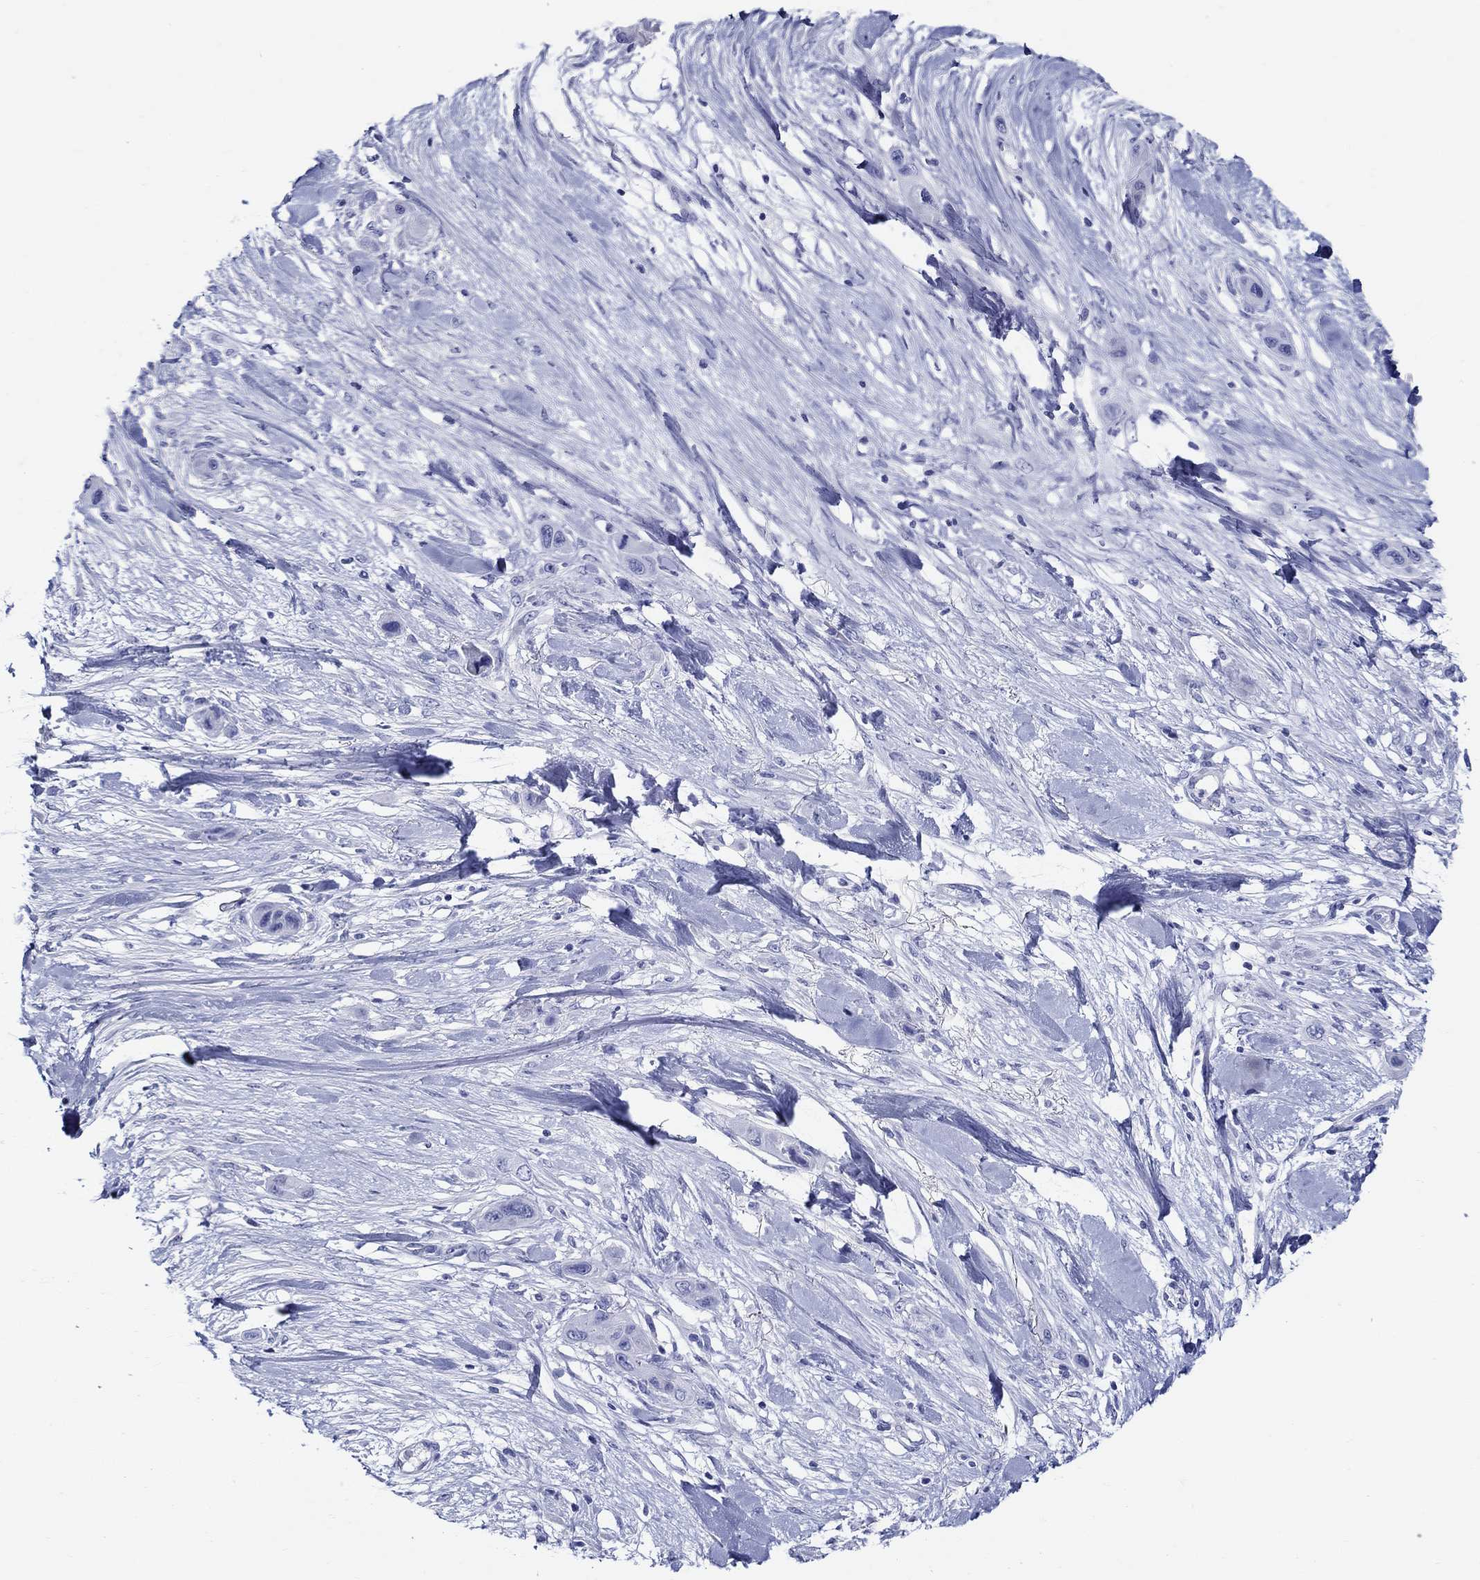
{"staining": {"intensity": "negative", "quantity": "none", "location": "none"}, "tissue": "skin cancer", "cell_type": "Tumor cells", "image_type": "cancer", "snomed": [{"axis": "morphology", "description": "Squamous cell carcinoma, NOS"}, {"axis": "topography", "description": "Skin"}], "caption": "Tumor cells are negative for protein expression in human skin cancer (squamous cell carcinoma). (DAB immunohistochemistry (IHC), high magnification).", "gene": "CRYGS", "patient": {"sex": "male", "age": 79}}